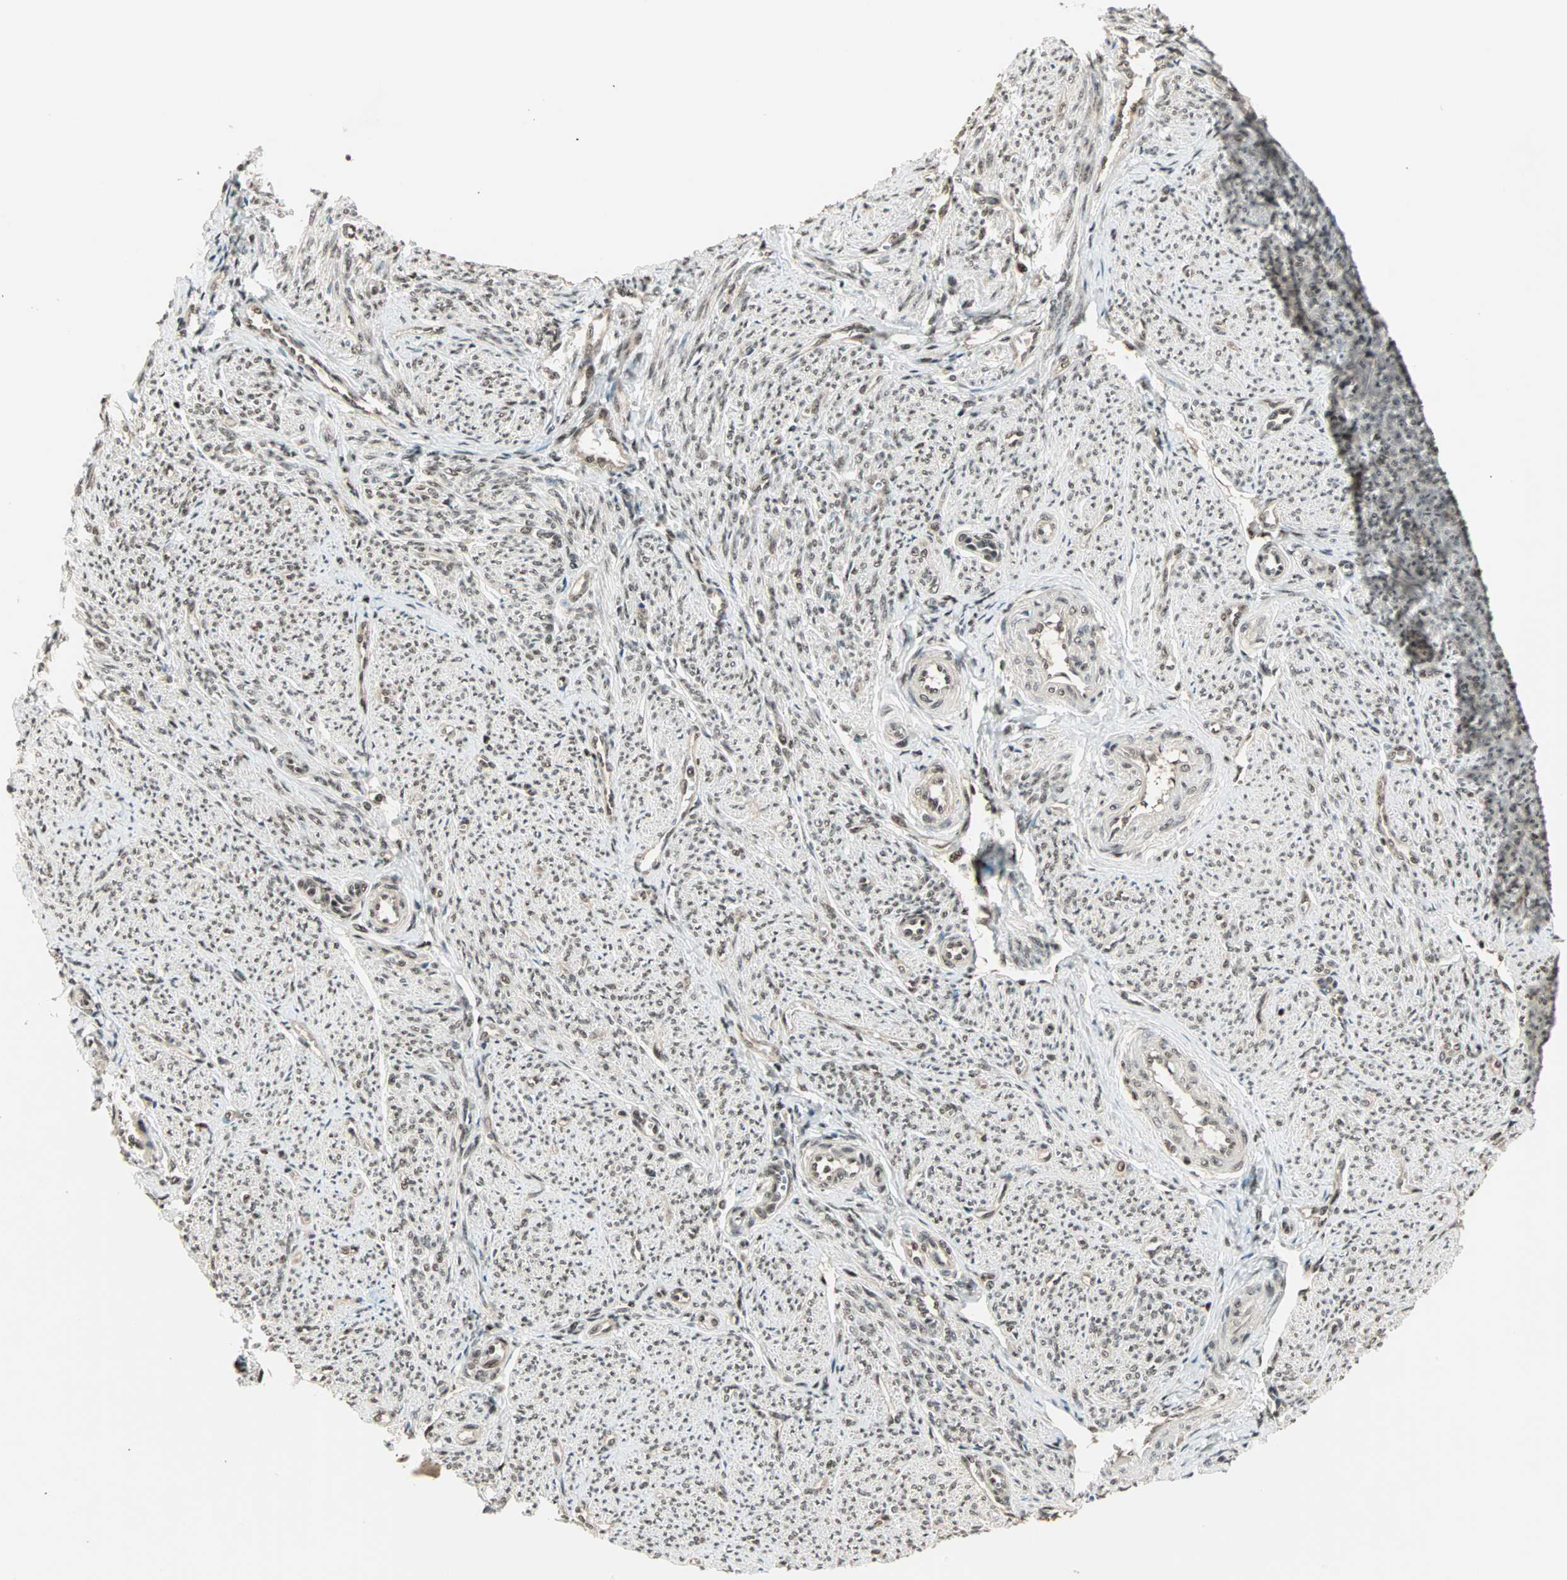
{"staining": {"intensity": "strong", "quantity": ">75%", "location": "nuclear"}, "tissue": "smooth muscle", "cell_type": "Smooth muscle cells", "image_type": "normal", "snomed": [{"axis": "morphology", "description": "Normal tissue, NOS"}, {"axis": "topography", "description": "Smooth muscle"}], "caption": "Strong nuclear protein positivity is present in about >75% of smooth muscle cells in smooth muscle. (DAB IHC, brown staining for protein, blue staining for nuclei).", "gene": "ZNF44", "patient": {"sex": "female", "age": 65}}